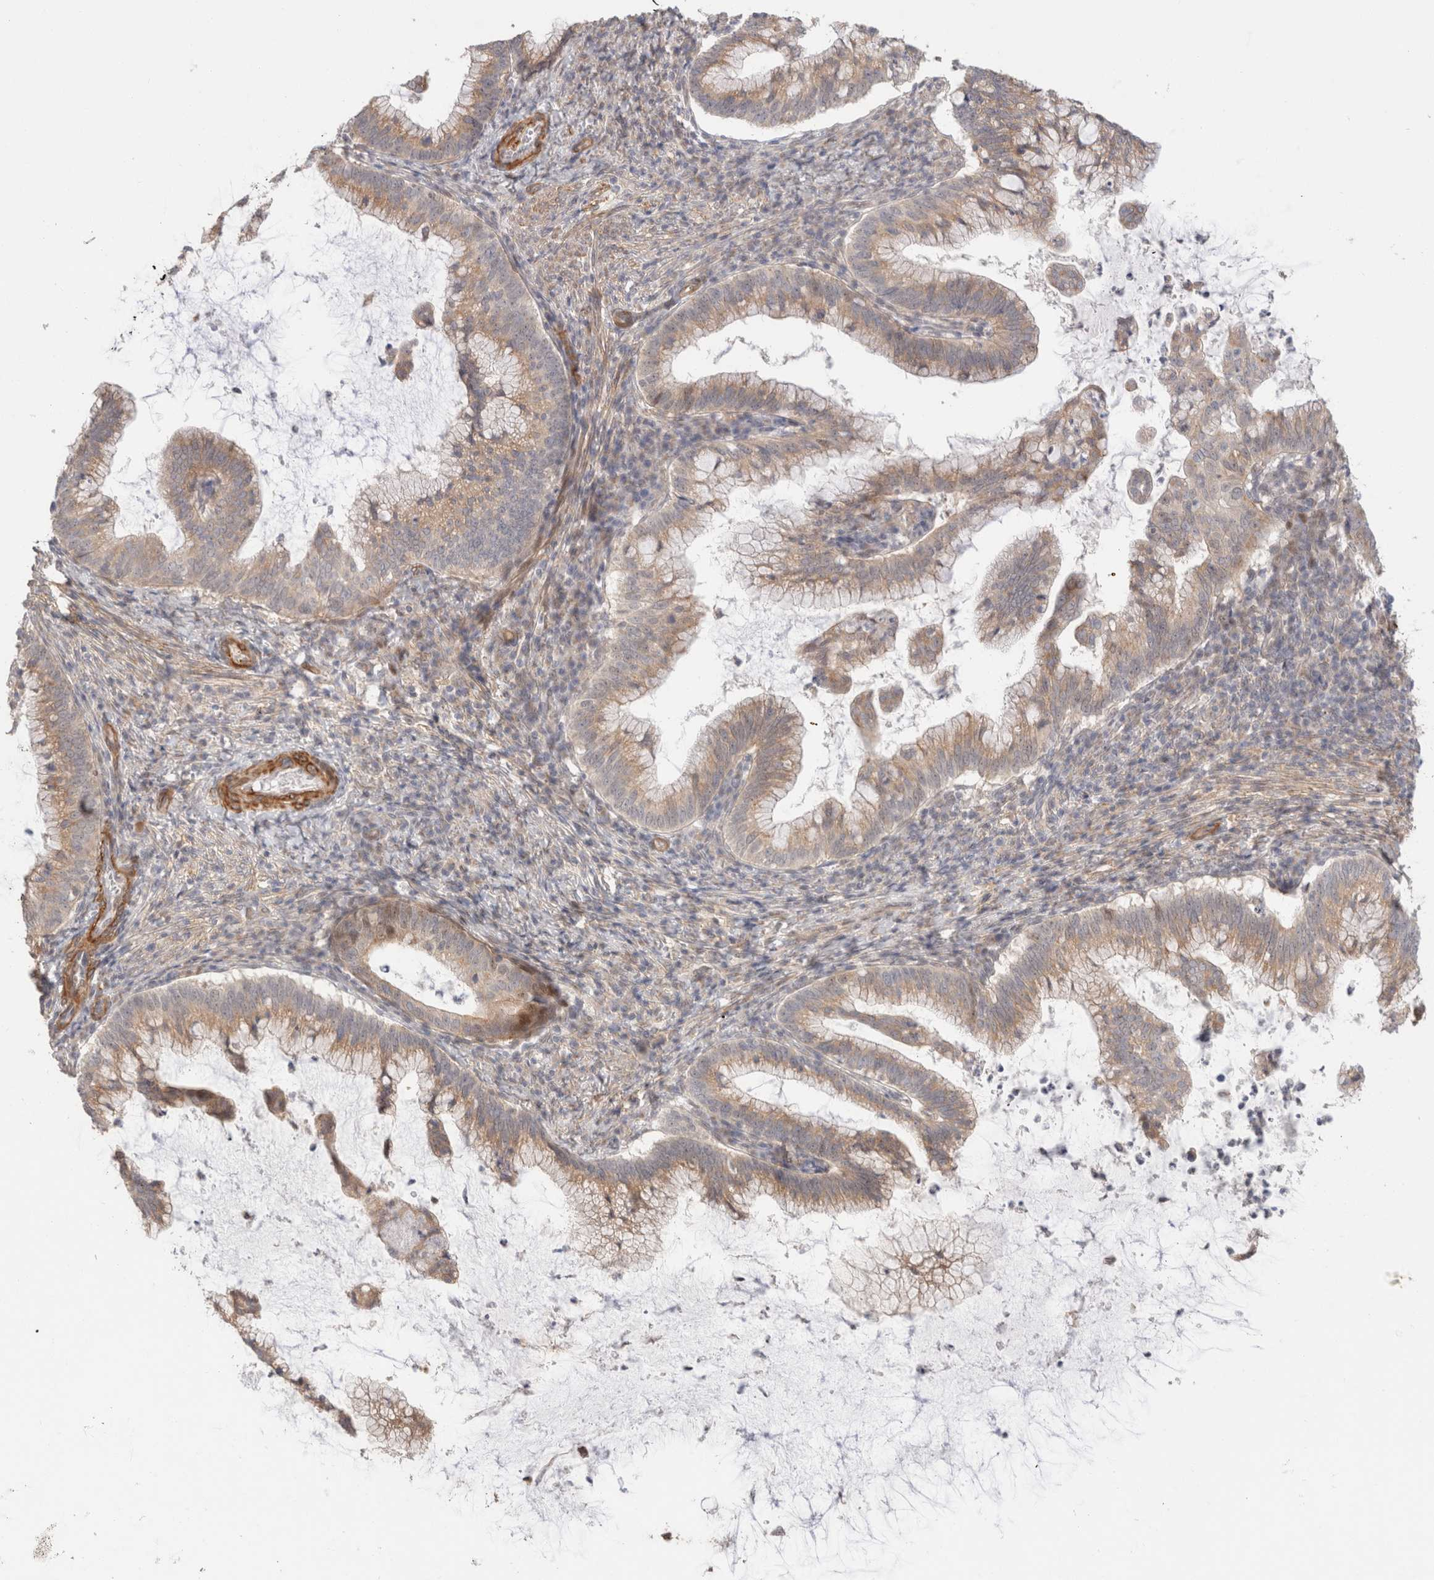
{"staining": {"intensity": "moderate", "quantity": ">75%", "location": "cytoplasmic/membranous,nuclear"}, "tissue": "cervical cancer", "cell_type": "Tumor cells", "image_type": "cancer", "snomed": [{"axis": "morphology", "description": "Adenocarcinoma, NOS"}, {"axis": "topography", "description": "Cervix"}], "caption": "This histopathology image exhibits IHC staining of cervical cancer (adenocarcinoma), with medium moderate cytoplasmic/membranous and nuclear positivity in approximately >75% of tumor cells.", "gene": "ID3", "patient": {"sex": "female", "age": 36}}